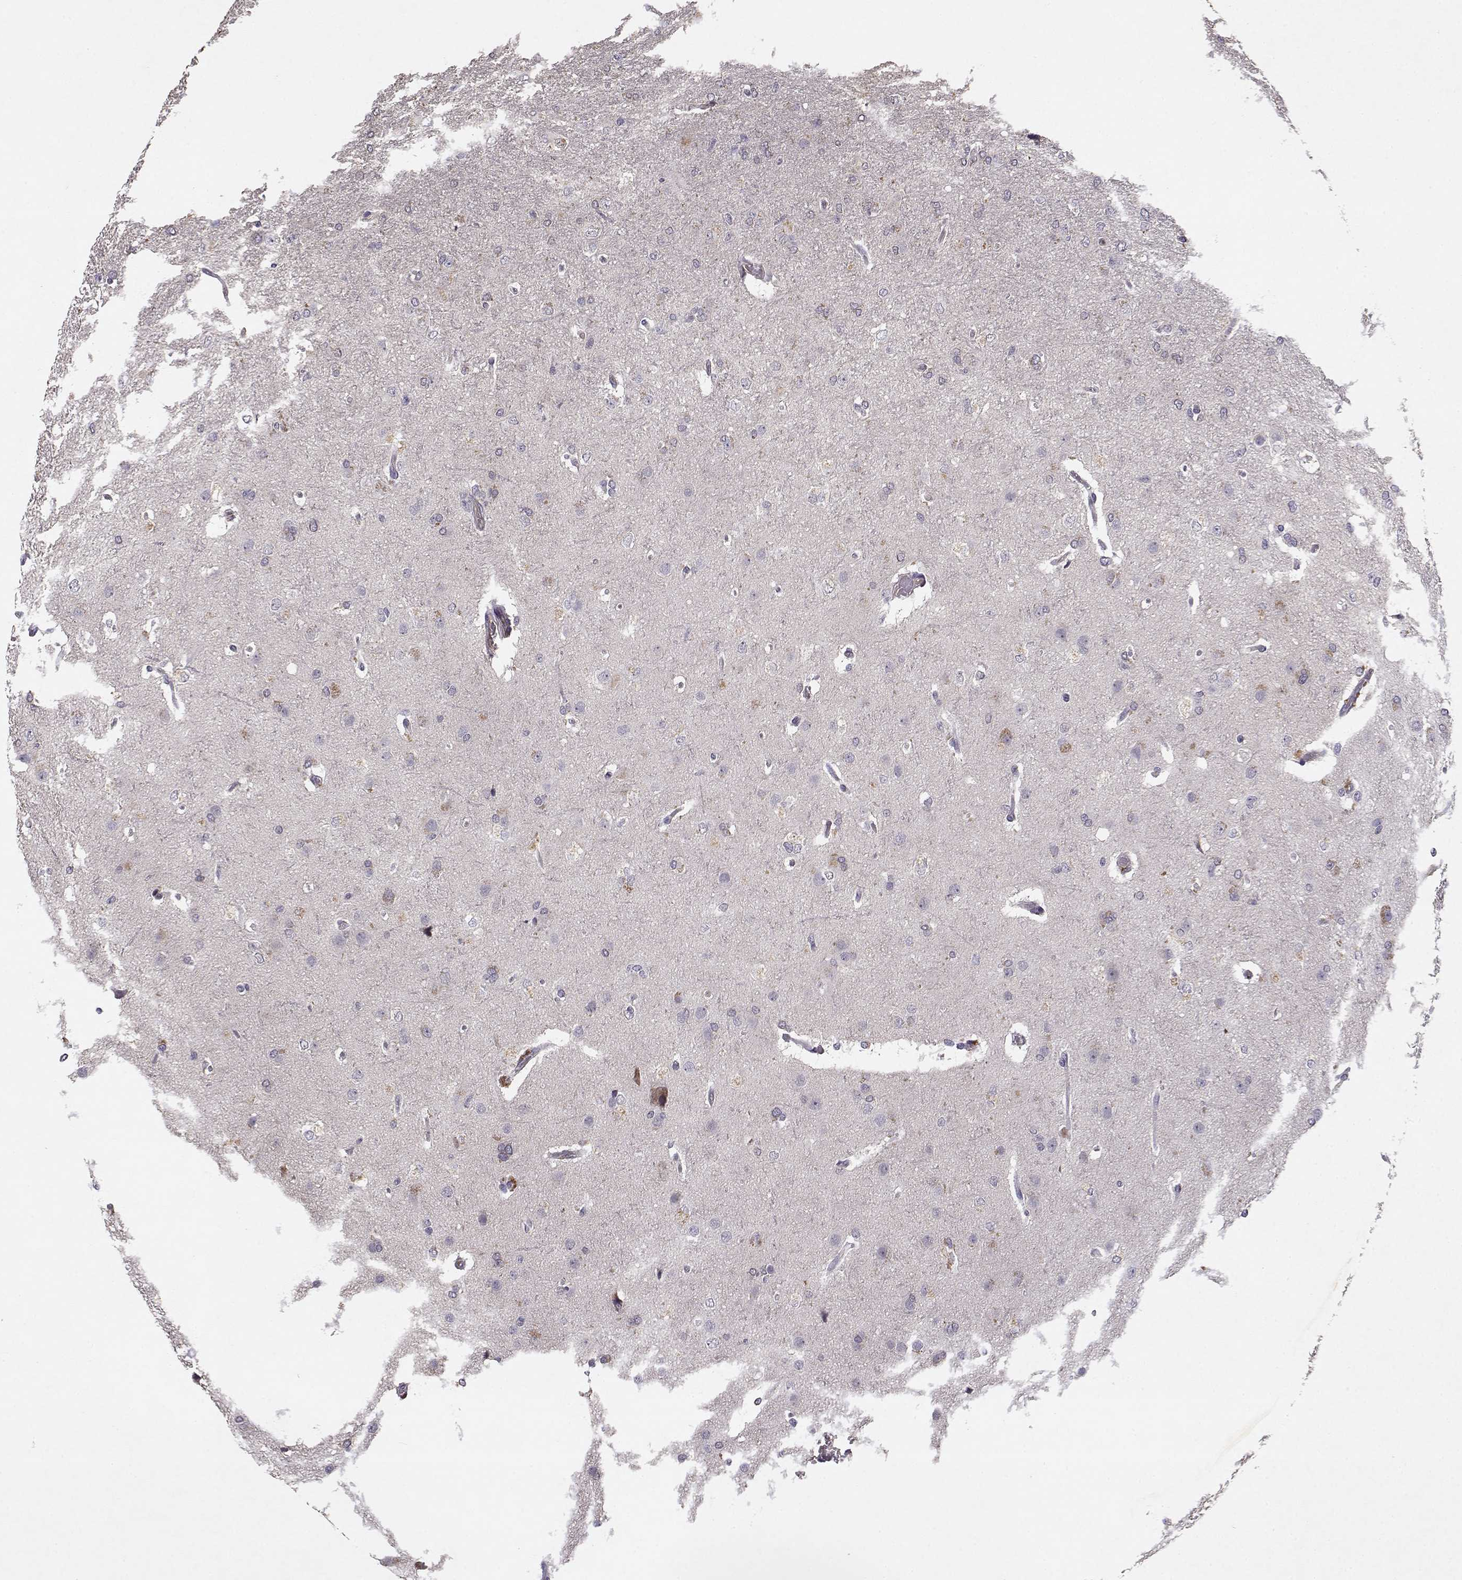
{"staining": {"intensity": "negative", "quantity": "none", "location": "none"}, "tissue": "glioma", "cell_type": "Tumor cells", "image_type": "cancer", "snomed": [{"axis": "morphology", "description": "Glioma, malignant, High grade"}, {"axis": "topography", "description": "Brain"}], "caption": "An immunohistochemistry photomicrograph of malignant high-grade glioma is shown. There is no staining in tumor cells of malignant high-grade glioma.", "gene": "BMX", "patient": {"sex": "male", "age": 68}}